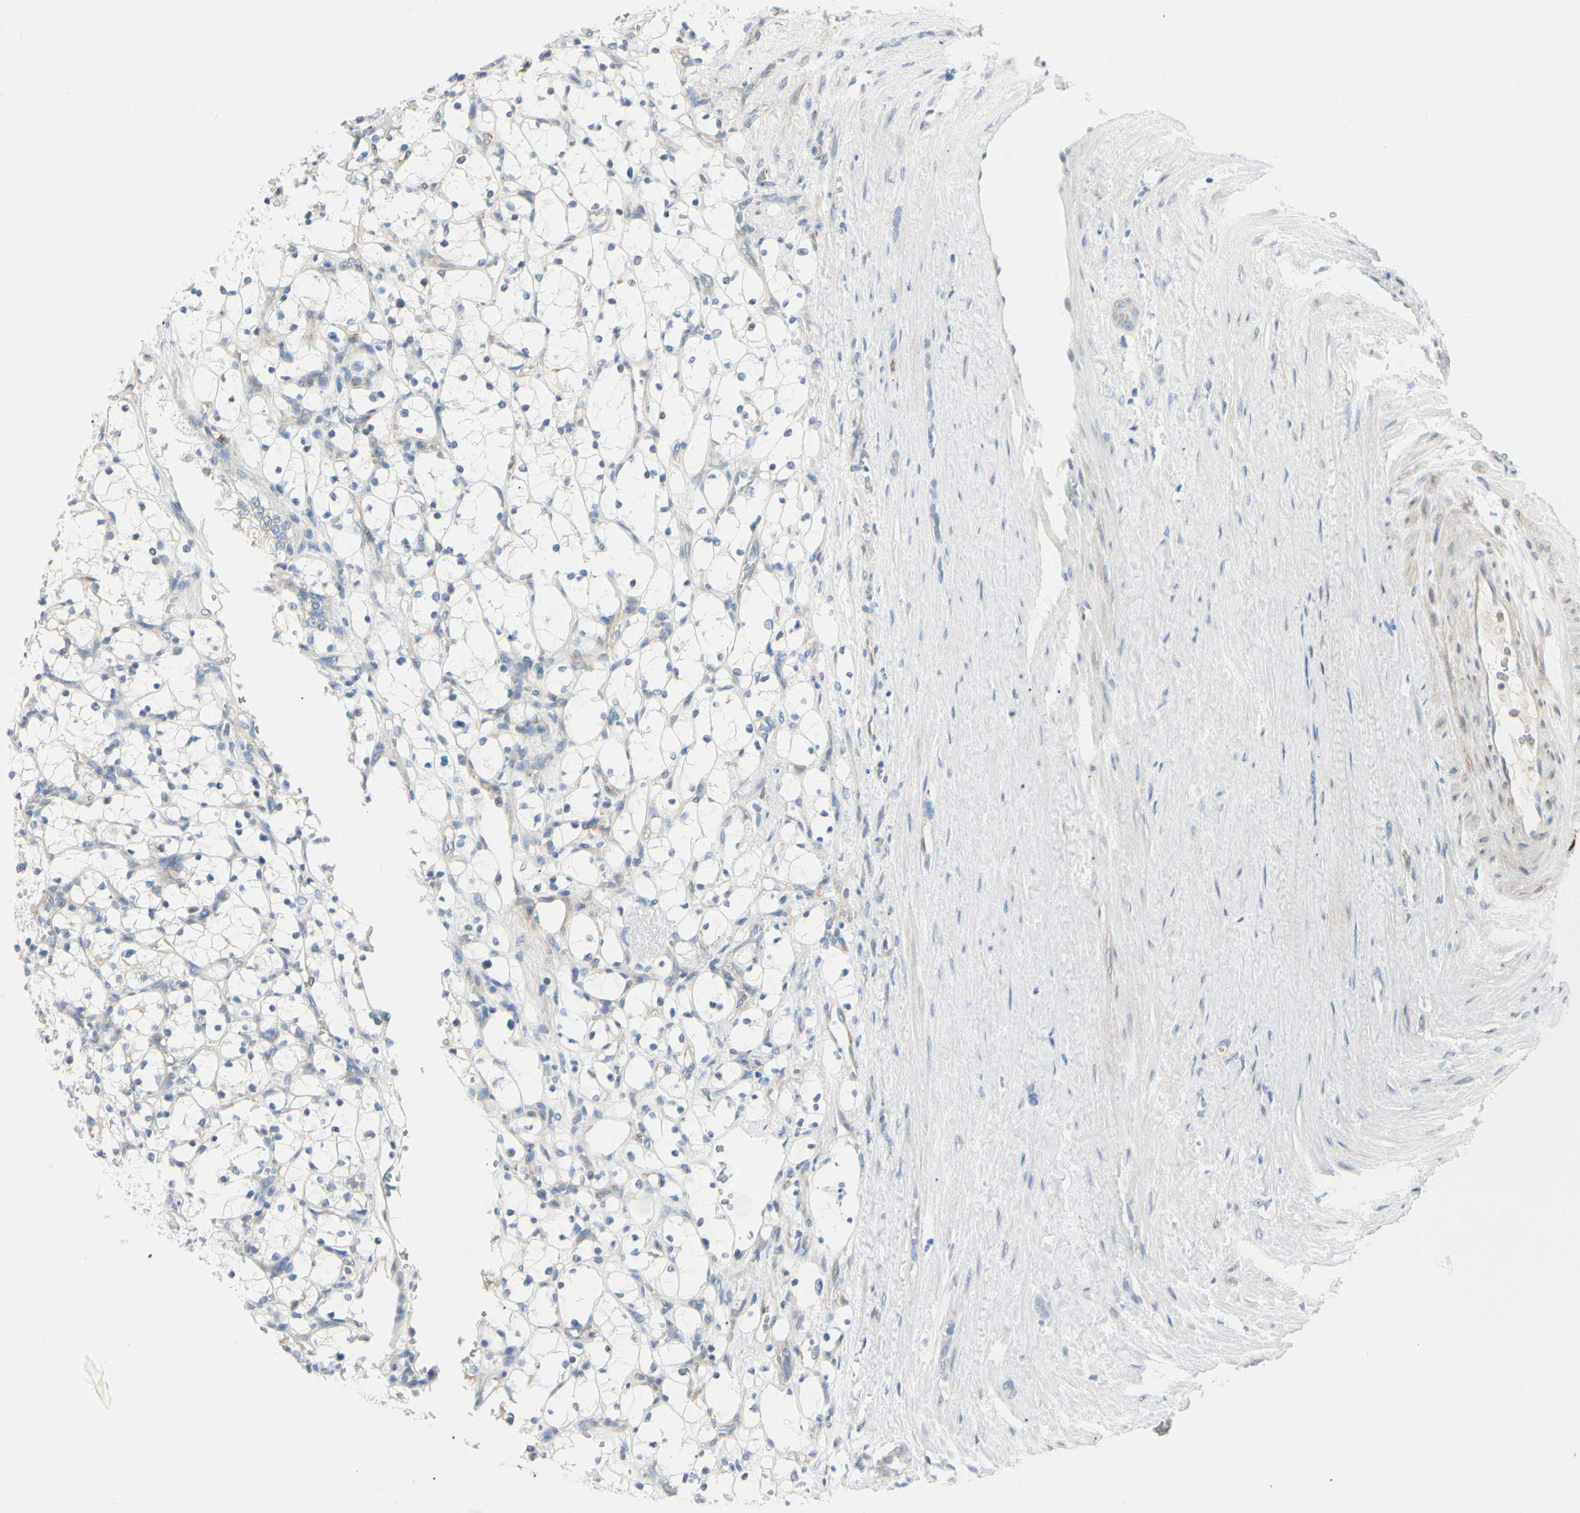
{"staining": {"intensity": "negative", "quantity": "none", "location": "none"}, "tissue": "renal cancer", "cell_type": "Tumor cells", "image_type": "cancer", "snomed": [{"axis": "morphology", "description": "Adenocarcinoma, NOS"}, {"axis": "topography", "description": "Kidney"}], "caption": "Immunohistochemical staining of renal cancer displays no significant expression in tumor cells.", "gene": "AMPH", "patient": {"sex": "female", "age": 69}}